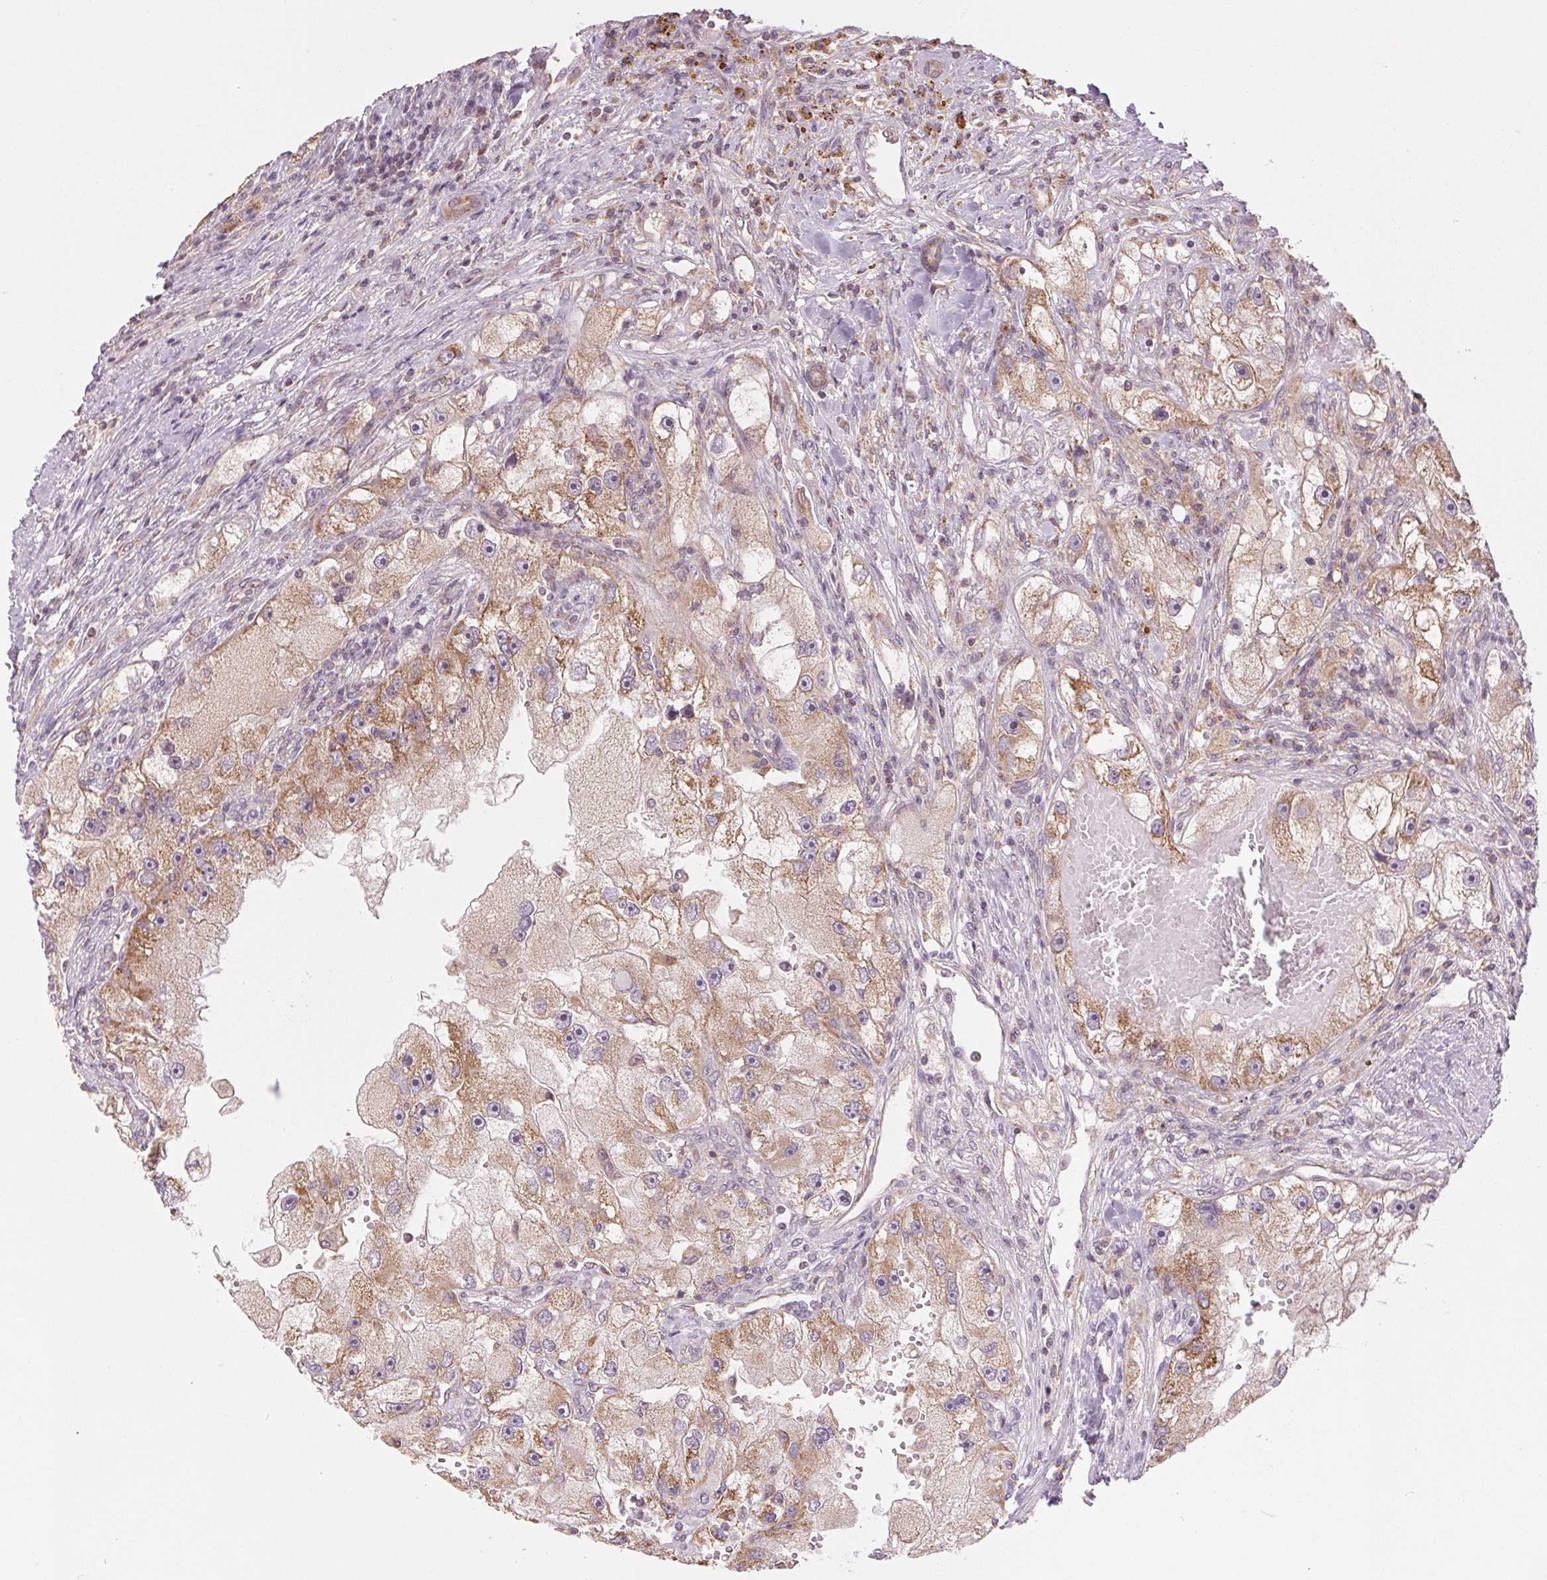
{"staining": {"intensity": "weak", "quantity": ">75%", "location": "cytoplasmic/membranous"}, "tissue": "renal cancer", "cell_type": "Tumor cells", "image_type": "cancer", "snomed": [{"axis": "morphology", "description": "Adenocarcinoma, NOS"}, {"axis": "topography", "description": "Kidney"}], "caption": "Immunohistochemical staining of renal adenocarcinoma exhibits weak cytoplasmic/membranous protein expression in about >75% of tumor cells.", "gene": "MAP3K5", "patient": {"sex": "male", "age": 63}}